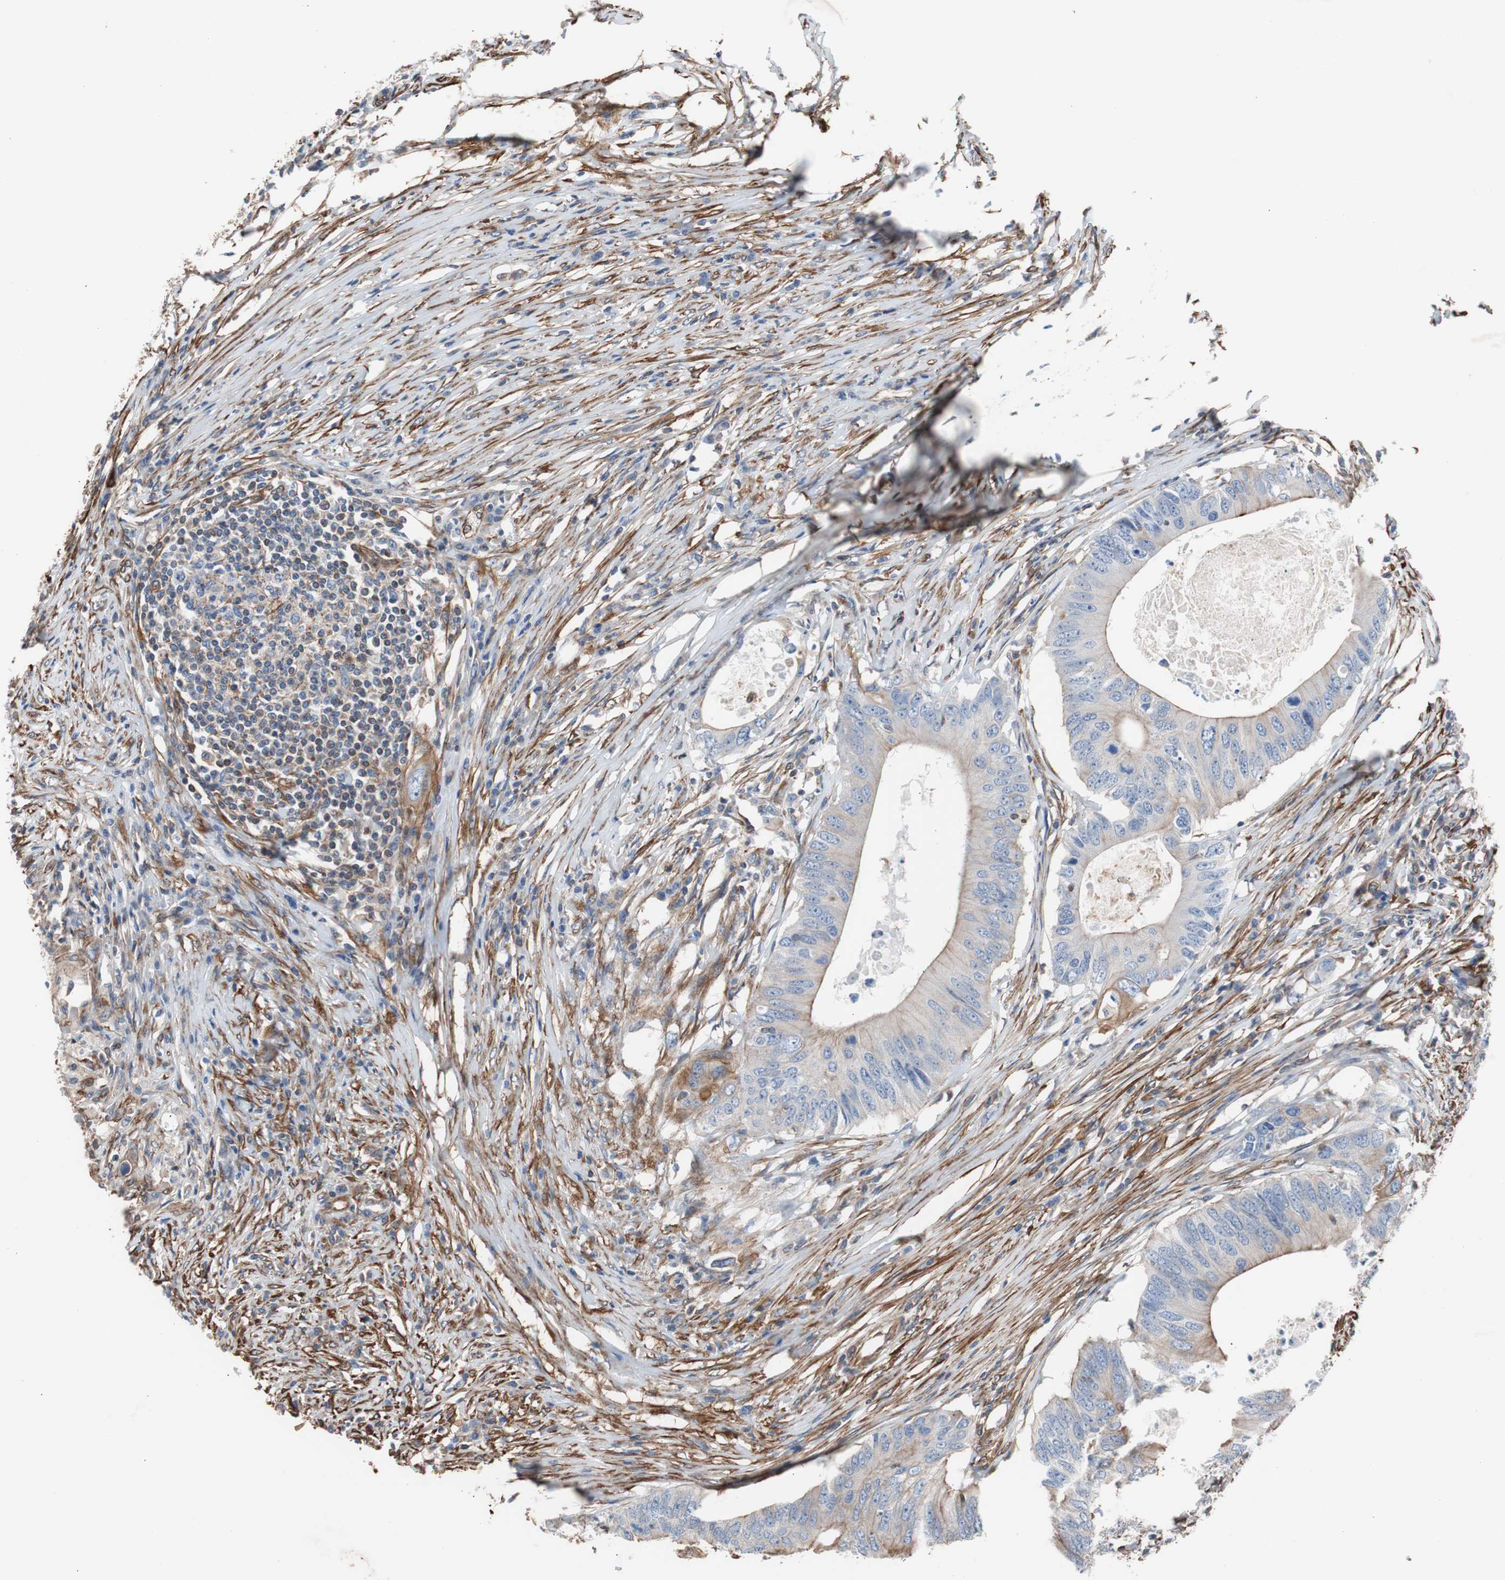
{"staining": {"intensity": "weak", "quantity": "<25%", "location": "cytoplasmic/membranous"}, "tissue": "colorectal cancer", "cell_type": "Tumor cells", "image_type": "cancer", "snomed": [{"axis": "morphology", "description": "Adenocarcinoma, NOS"}, {"axis": "topography", "description": "Colon"}], "caption": "Tumor cells show no significant expression in colorectal cancer (adenocarcinoma).", "gene": "KIF3B", "patient": {"sex": "male", "age": 71}}